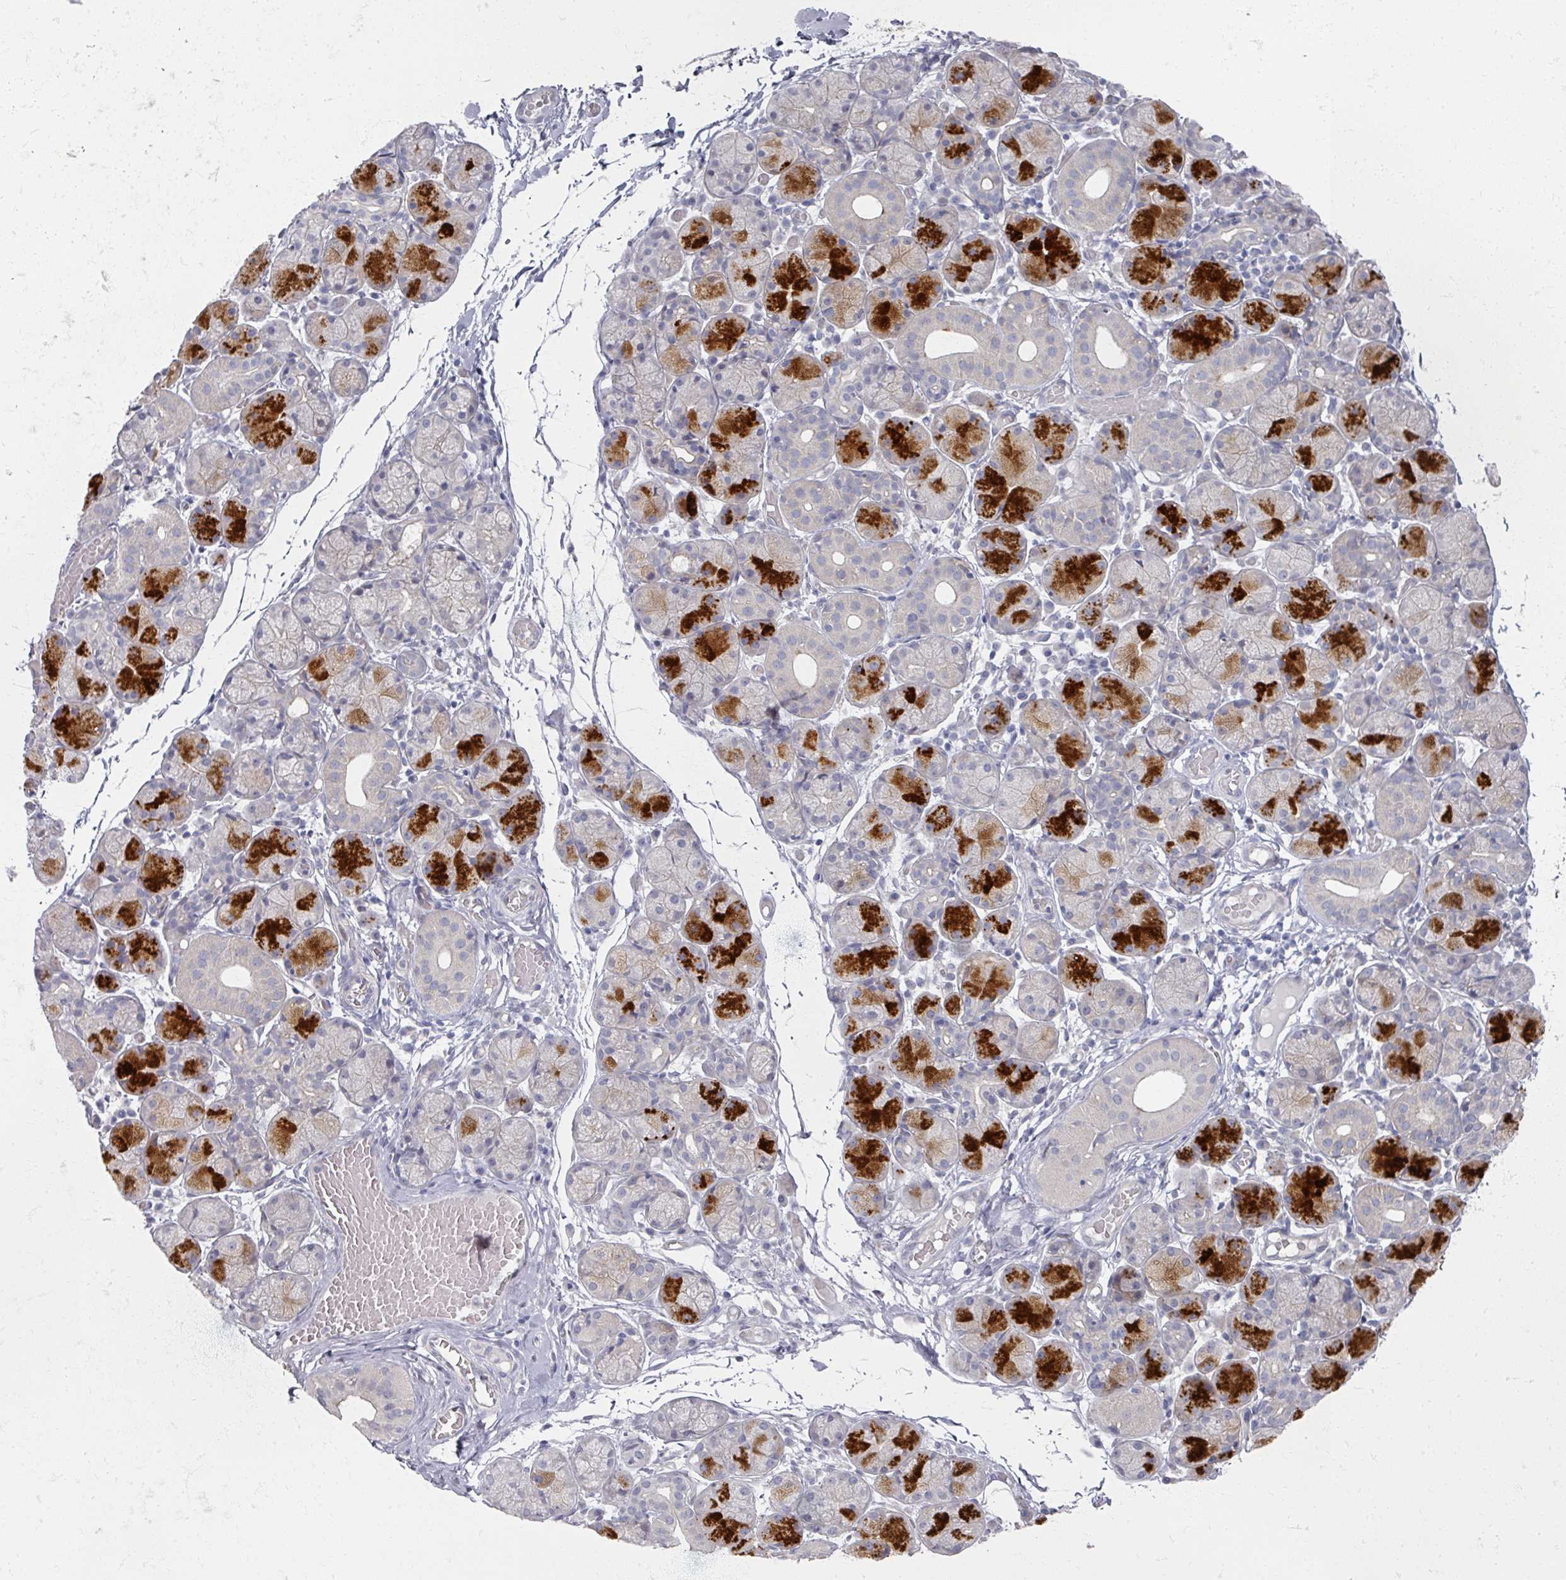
{"staining": {"intensity": "strong", "quantity": "25%-75%", "location": "cytoplasmic/membranous"}, "tissue": "salivary gland", "cell_type": "Glandular cells", "image_type": "normal", "snomed": [{"axis": "morphology", "description": "Normal tissue, NOS"}, {"axis": "topography", "description": "Salivary gland"}], "caption": "Brown immunohistochemical staining in normal salivary gland reveals strong cytoplasmic/membranous staining in about 25%-75% of glandular cells.", "gene": "TTYH3", "patient": {"sex": "female", "age": 24}}